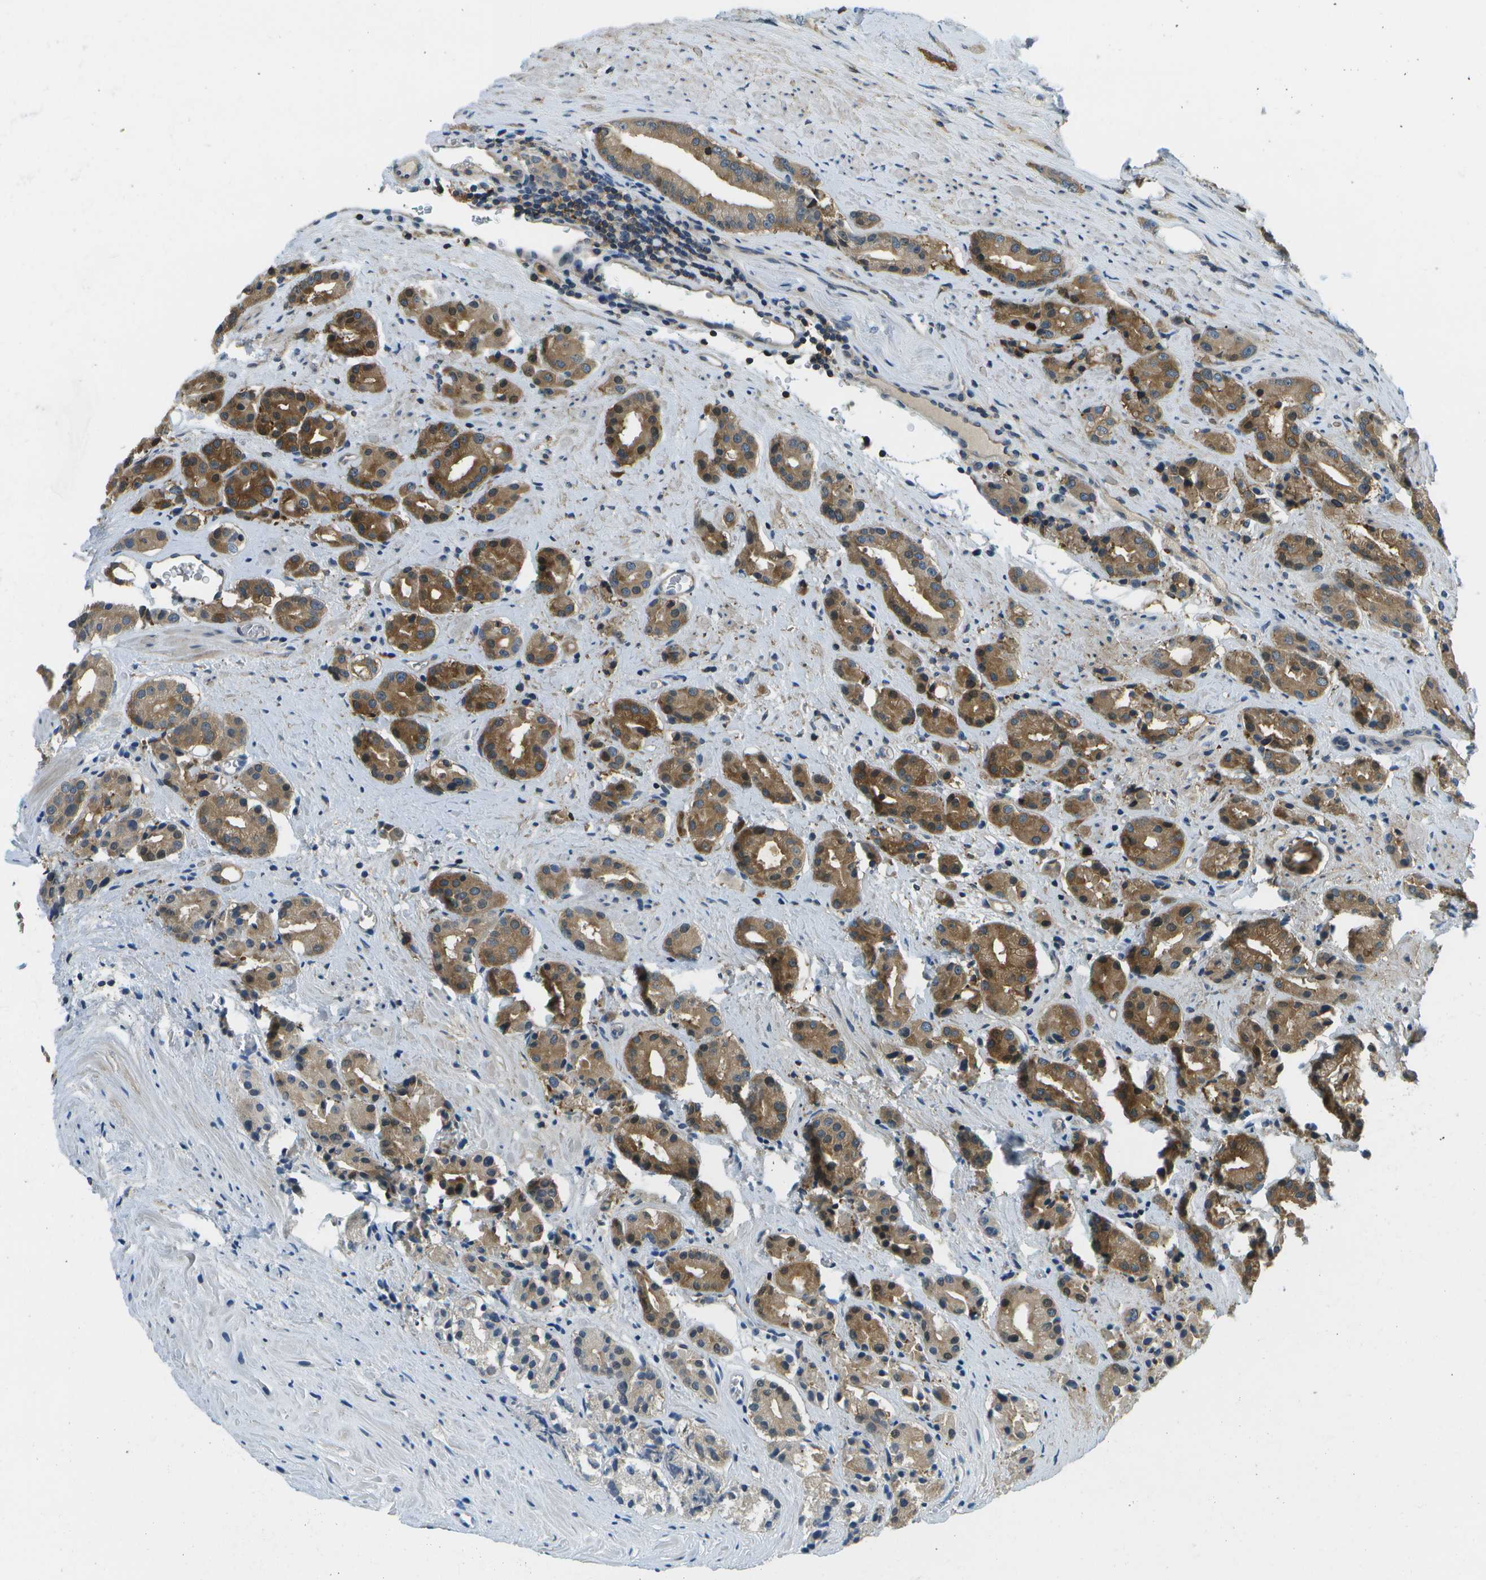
{"staining": {"intensity": "moderate", "quantity": ">75%", "location": "cytoplasmic/membranous"}, "tissue": "prostate cancer", "cell_type": "Tumor cells", "image_type": "cancer", "snomed": [{"axis": "morphology", "description": "Normal tissue, NOS"}, {"axis": "morphology", "description": "Adenocarcinoma, High grade"}, {"axis": "topography", "description": "Prostate"}, {"axis": "topography", "description": "Seminal veicle"}], "caption": "A brown stain shows moderate cytoplasmic/membranous expression of a protein in prostate high-grade adenocarcinoma tumor cells. (brown staining indicates protein expression, while blue staining denotes nuclei).", "gene": "LRRC66", "patient": {"sex": "male", "age": 55}}